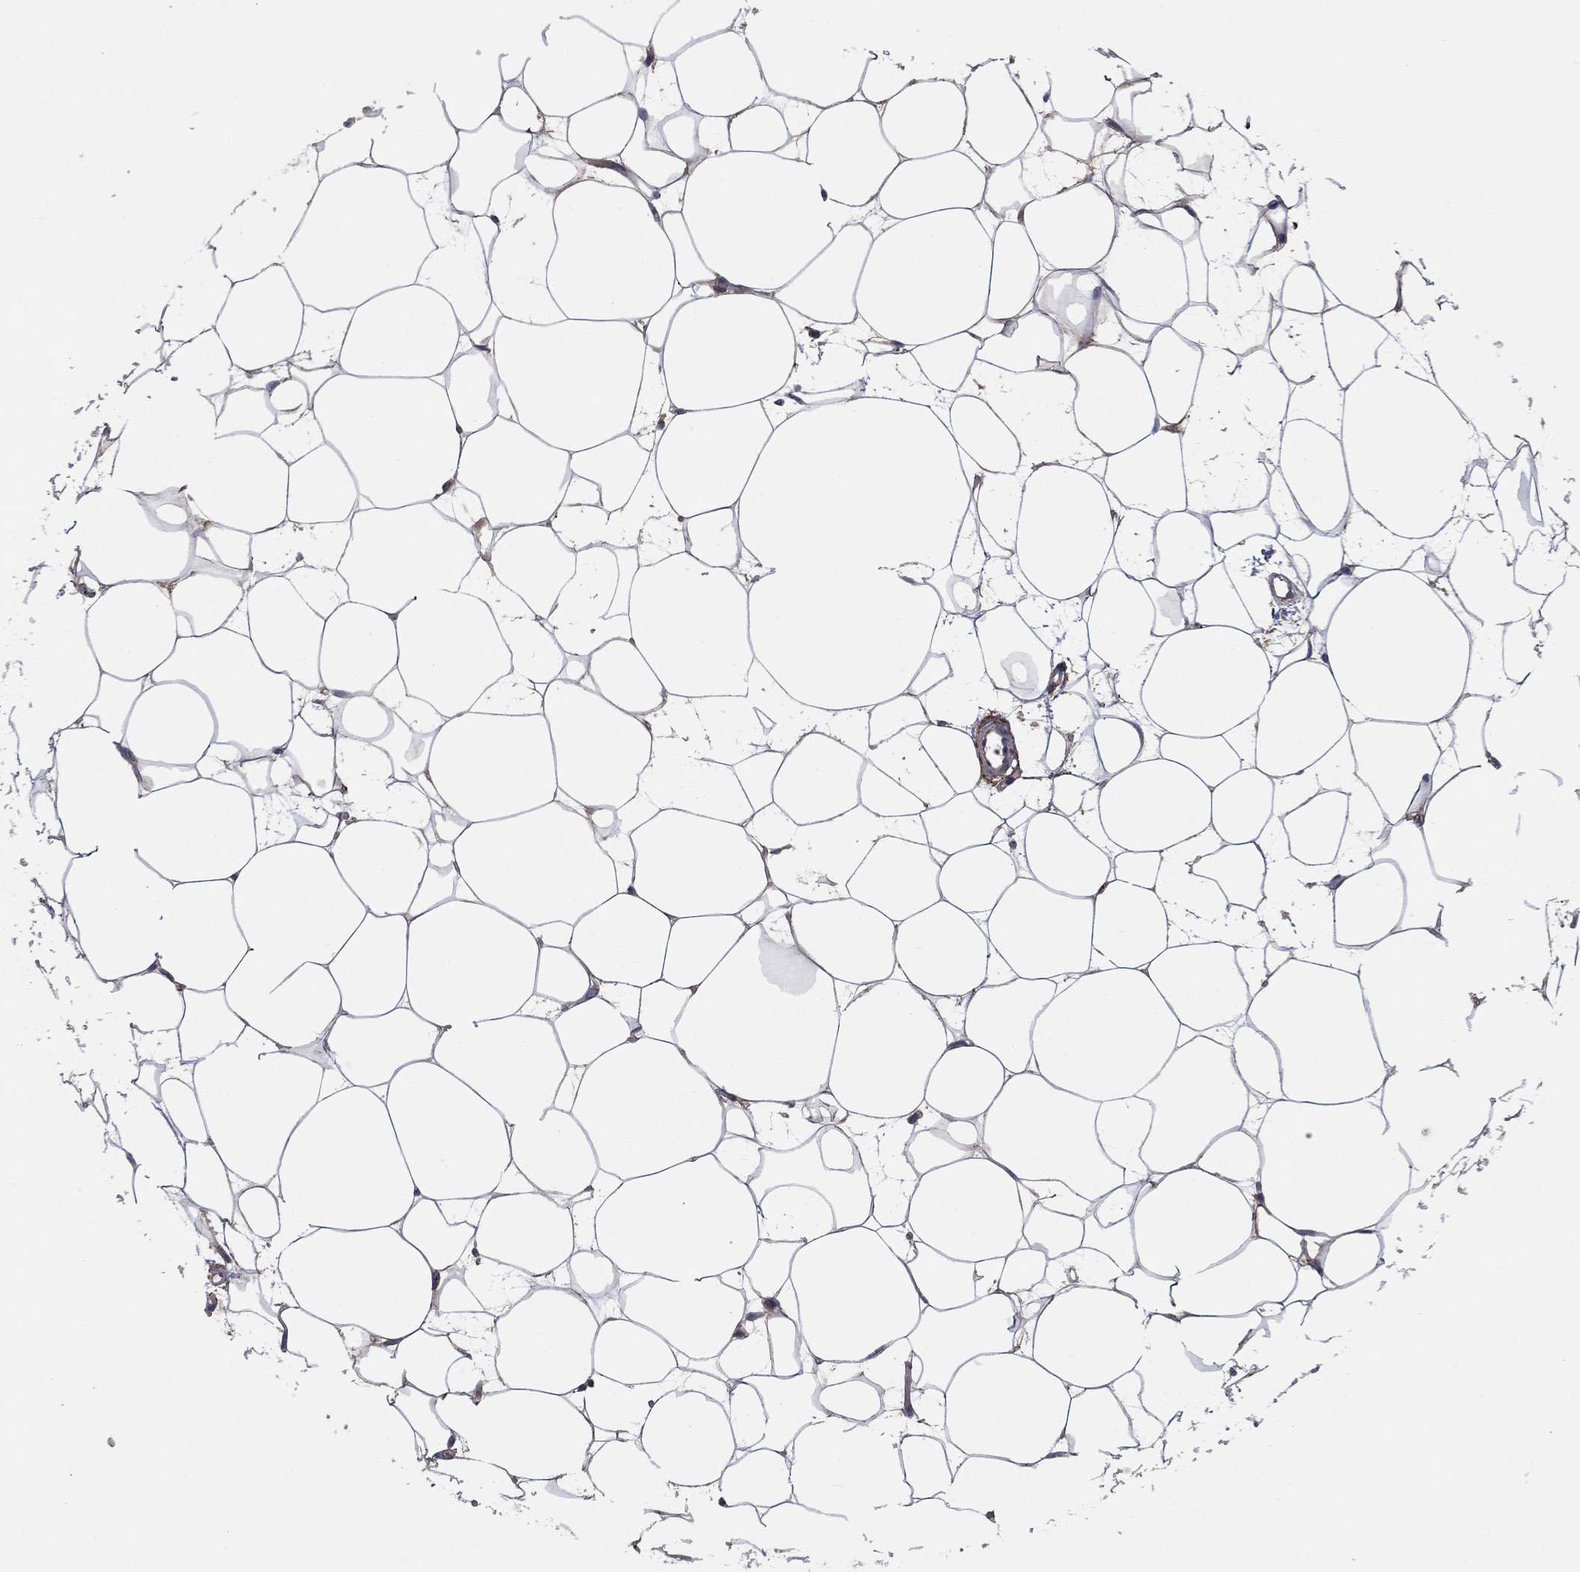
{"staining": {"intensity": "negative", "quantity": "none", "location": "none"}, "tissue": "breast", "cell_type": "Adipocytes", "image_type": "normal", "snomed": [{"axis": "morphology", "description": "Normal tissue, NOS"}, {"axis": "topography", "description": "Breast"}], "caption": "This is an immunohistochemistry (IHC) micrograph of unremarkable human breast. There is no positivity in adipocytes.", "gene": "RNF123", "patient": {"sex": "female", "age": 37}}